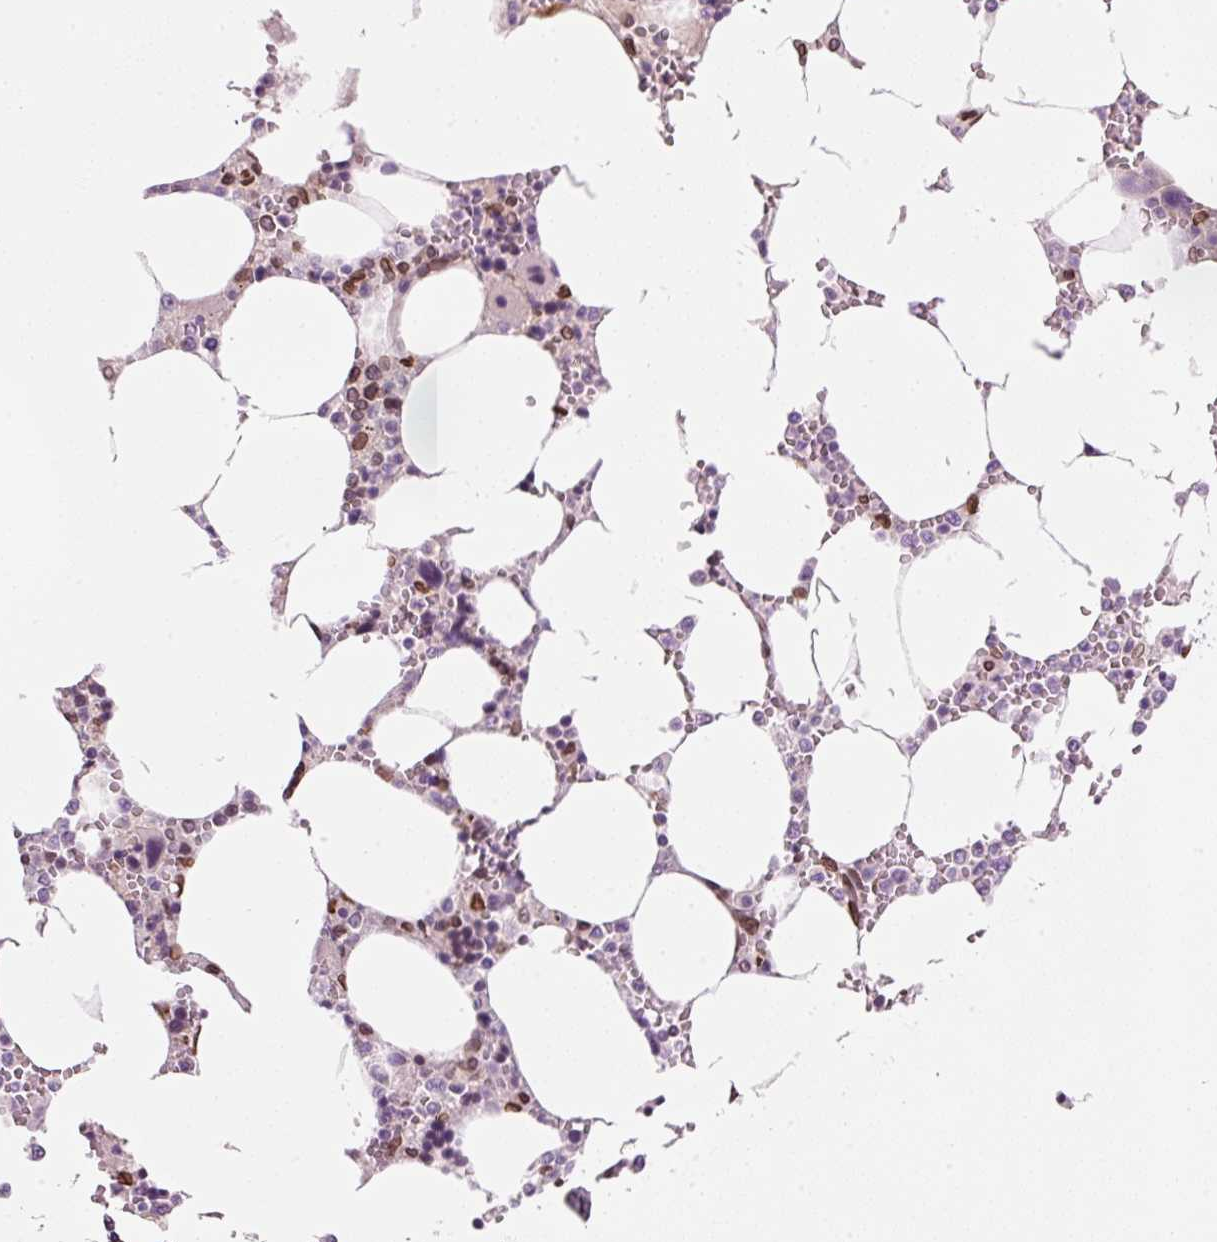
{"staining": {"intensity": "moderate", "quantity": "<25%", "location": "cytoplasmic/membranous,nuclear"}, "tissue": "bone marrow", "cell_type": "Hematopoietic cells", "image_type": "normal", "snomed": [{"axis": "morphology", "description": "Normal tissue, NOS"}, {"axis": "topography", "description": "Bone marrow"}], "caption": "A brown stain highlights moderate cytoplasmic/membranous,nuclear staining of a protein in hematopoietic cells of unremarkable human bone marrow. The protein is stained brown, and the nuclei are stained in blue (DAB (3,3'-diaminobenzidine) IHC with brightfield microscopy, high magnification).", "gene": "ZNF224", "patient": {"sex": "male", "age": 64}}